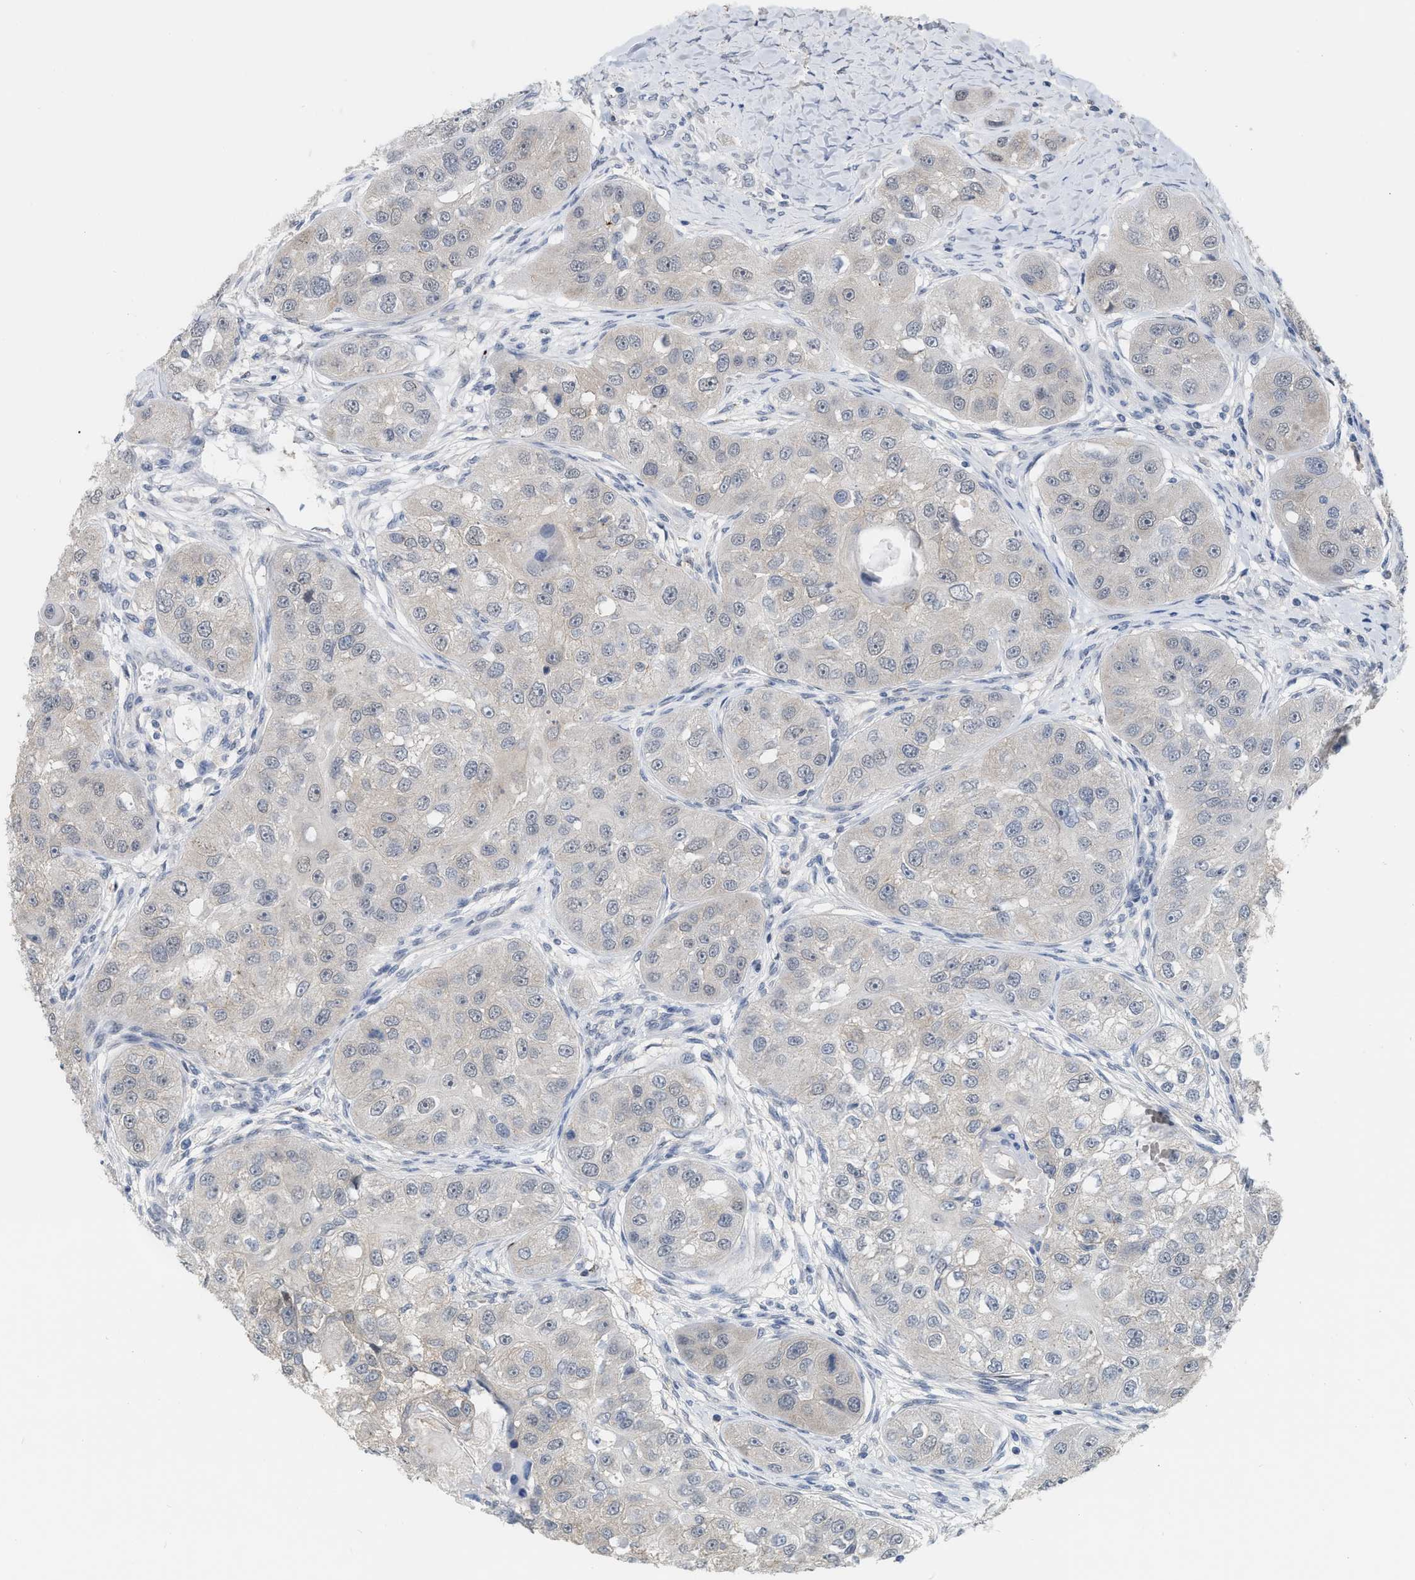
{"staining": {"intensity": "weak", "quantity": "<25%", "location": "cytoplasmic/membranous"}, "tissue": "head and neck cancer", "cell_type": "Tumor cells", "image_type": "cancer", "snomed": [{"axis": "morphology", "description": "Normal tissue, NOS"}, {"axis": "morphology", "description": "Squamous cell carcinoma, NOS"}, {"axis": "topography", "description": "Skeletal muscle"}, {"axis": "topography", "description": "Head-Neck"}], "caption": "Micrograph shows no significant protein expression in tumor cells of head and neck cancer (squamous cell carcinoma).", "gene": "BAIAP2L1", "patient": {"sex": "male", "age": 51}}